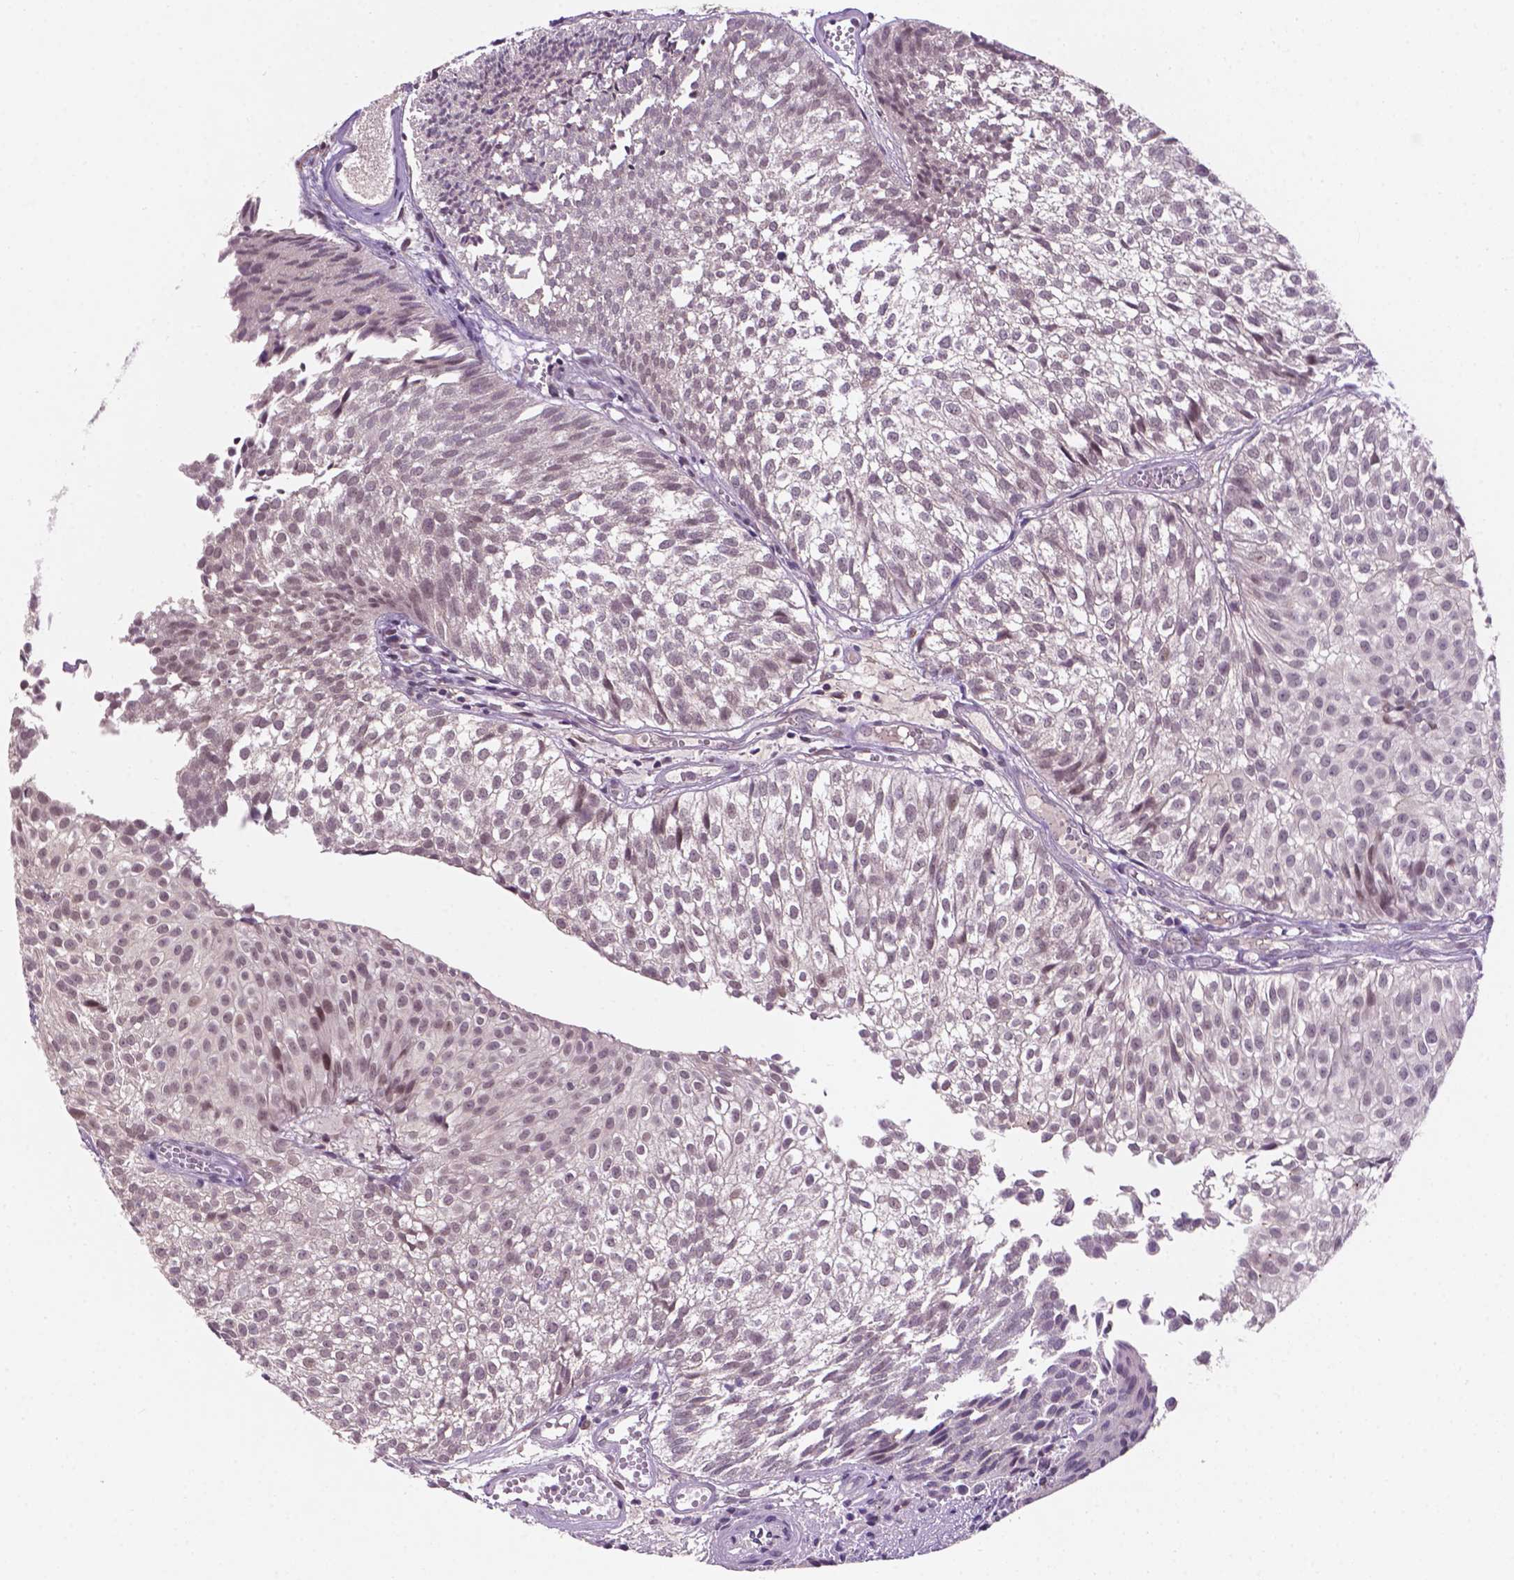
{"staining": {"intensity": "moderate", "quantity": "<25%", "location": "nuclear"}, "tissue": "urothelial cancer", "cell_type": "Tumor cells", "image_type": "cancer", "snomed": [{"axis": "morphology", "description": "Urothelial carcinoma, Low grade"}, {"axis": "topography", "description": "Urinary bladder"}], "caption": "Urothelial cancer was stained to show a protein in brown. There is low levels of moderate nuclear staining in approximately <25% of tumor cells. The staining was performed using DAB, with brown indicating positive protein expression. Nuclei are stained blue with hematoxylin.", "gene": "GXYLT2", "patient": {"sex": "male", "age": 70}}